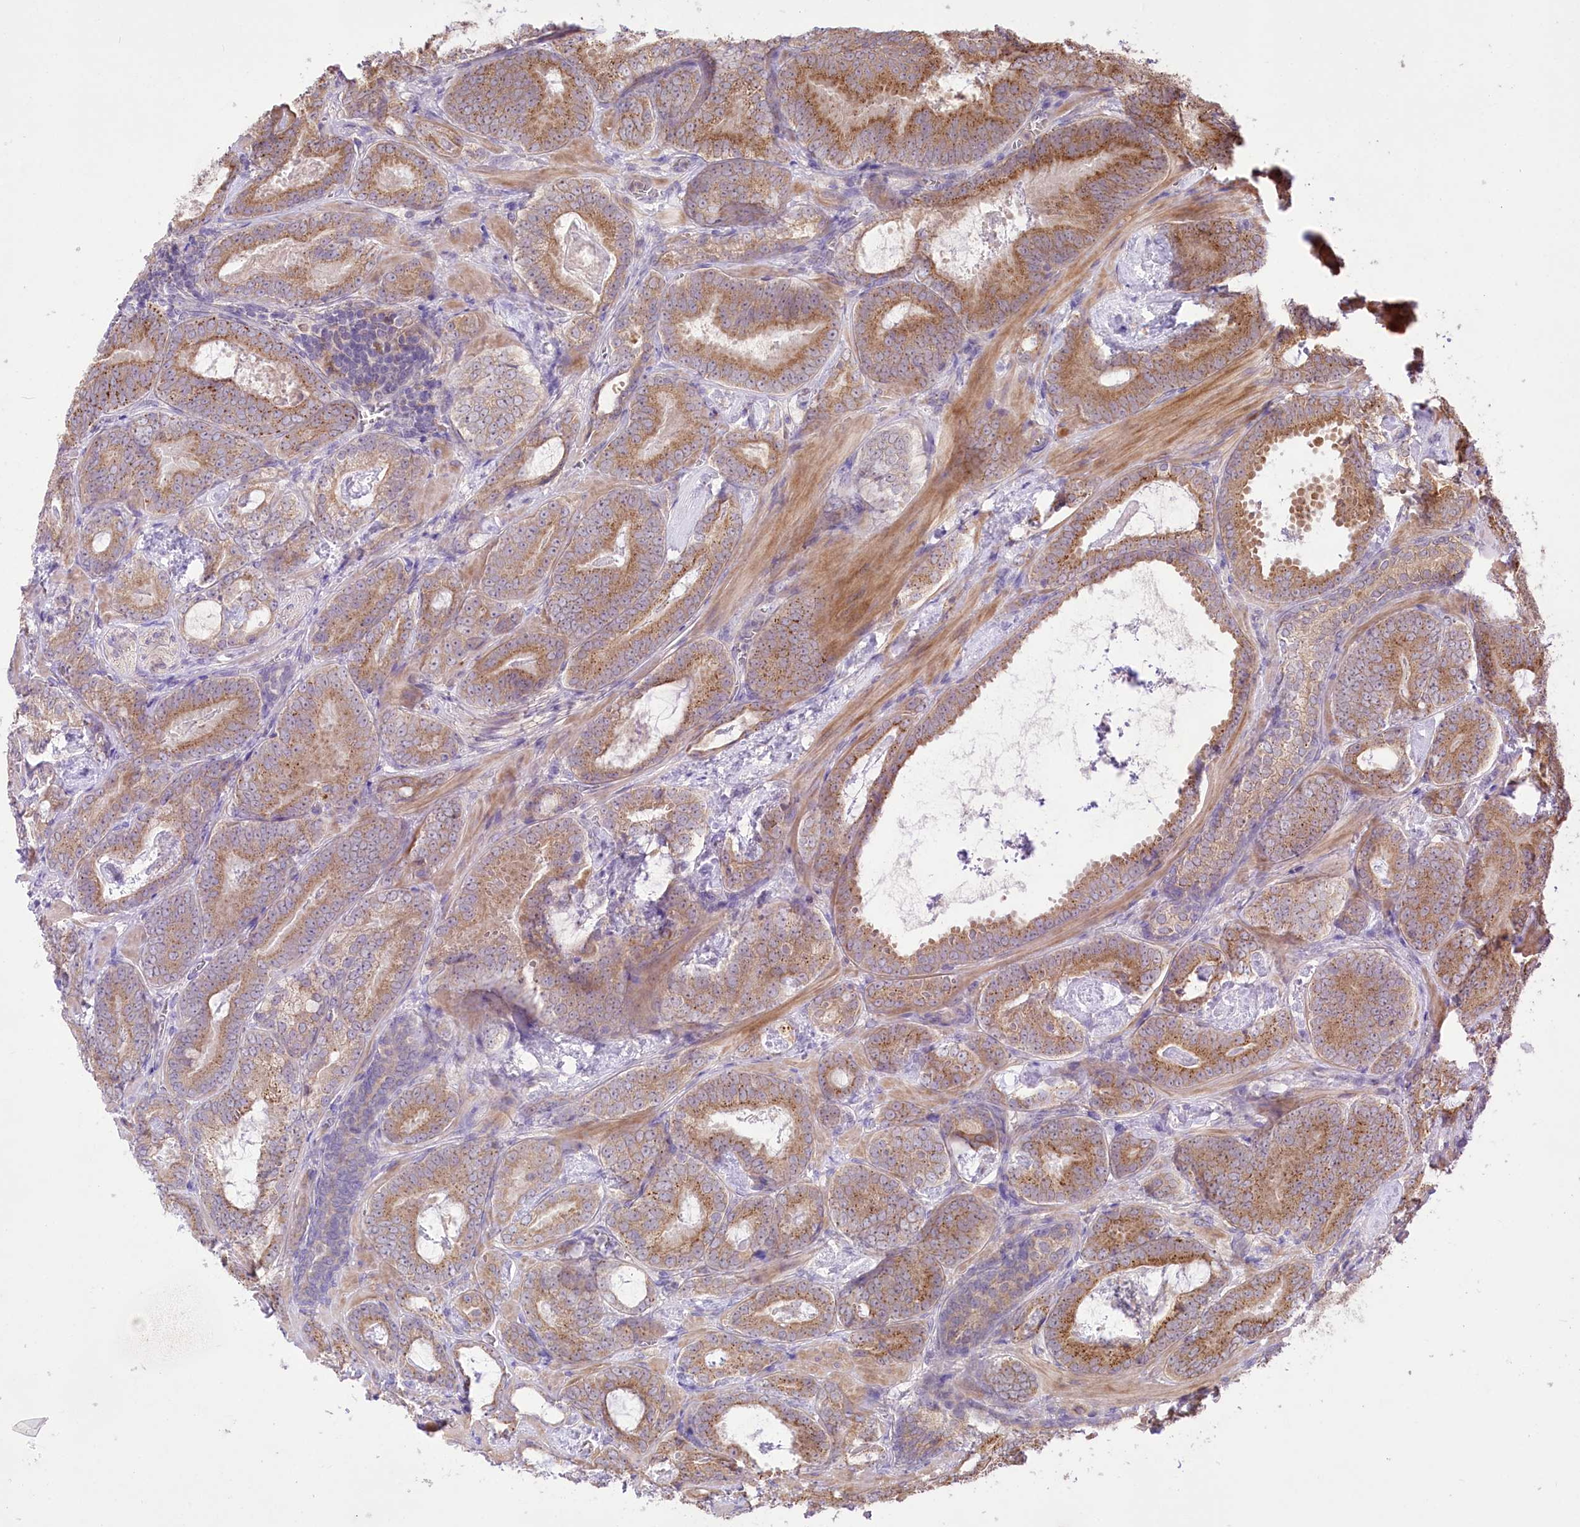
{"staining": {"intensity": "moderate", "quantity": ">75%", "location": "cytoplasmic/membranous"}, "tissue": "prostate cancer", "cell_type": "Tumor cells", "image_type": "cancer", "snomed": [{"axis": "morphology", "description": "Adenocarcinoma, Low grade"}, {"axis": "topography", "description": "Prostate"}], "caption": "Prostate cancer (low-grade adenocarcinoma) tissue shows moderate cytoplasmic/membranous positivity in about >75% of tumor cells", "gene": "HELT", "patient": {"sex": "male", "age": 60}}